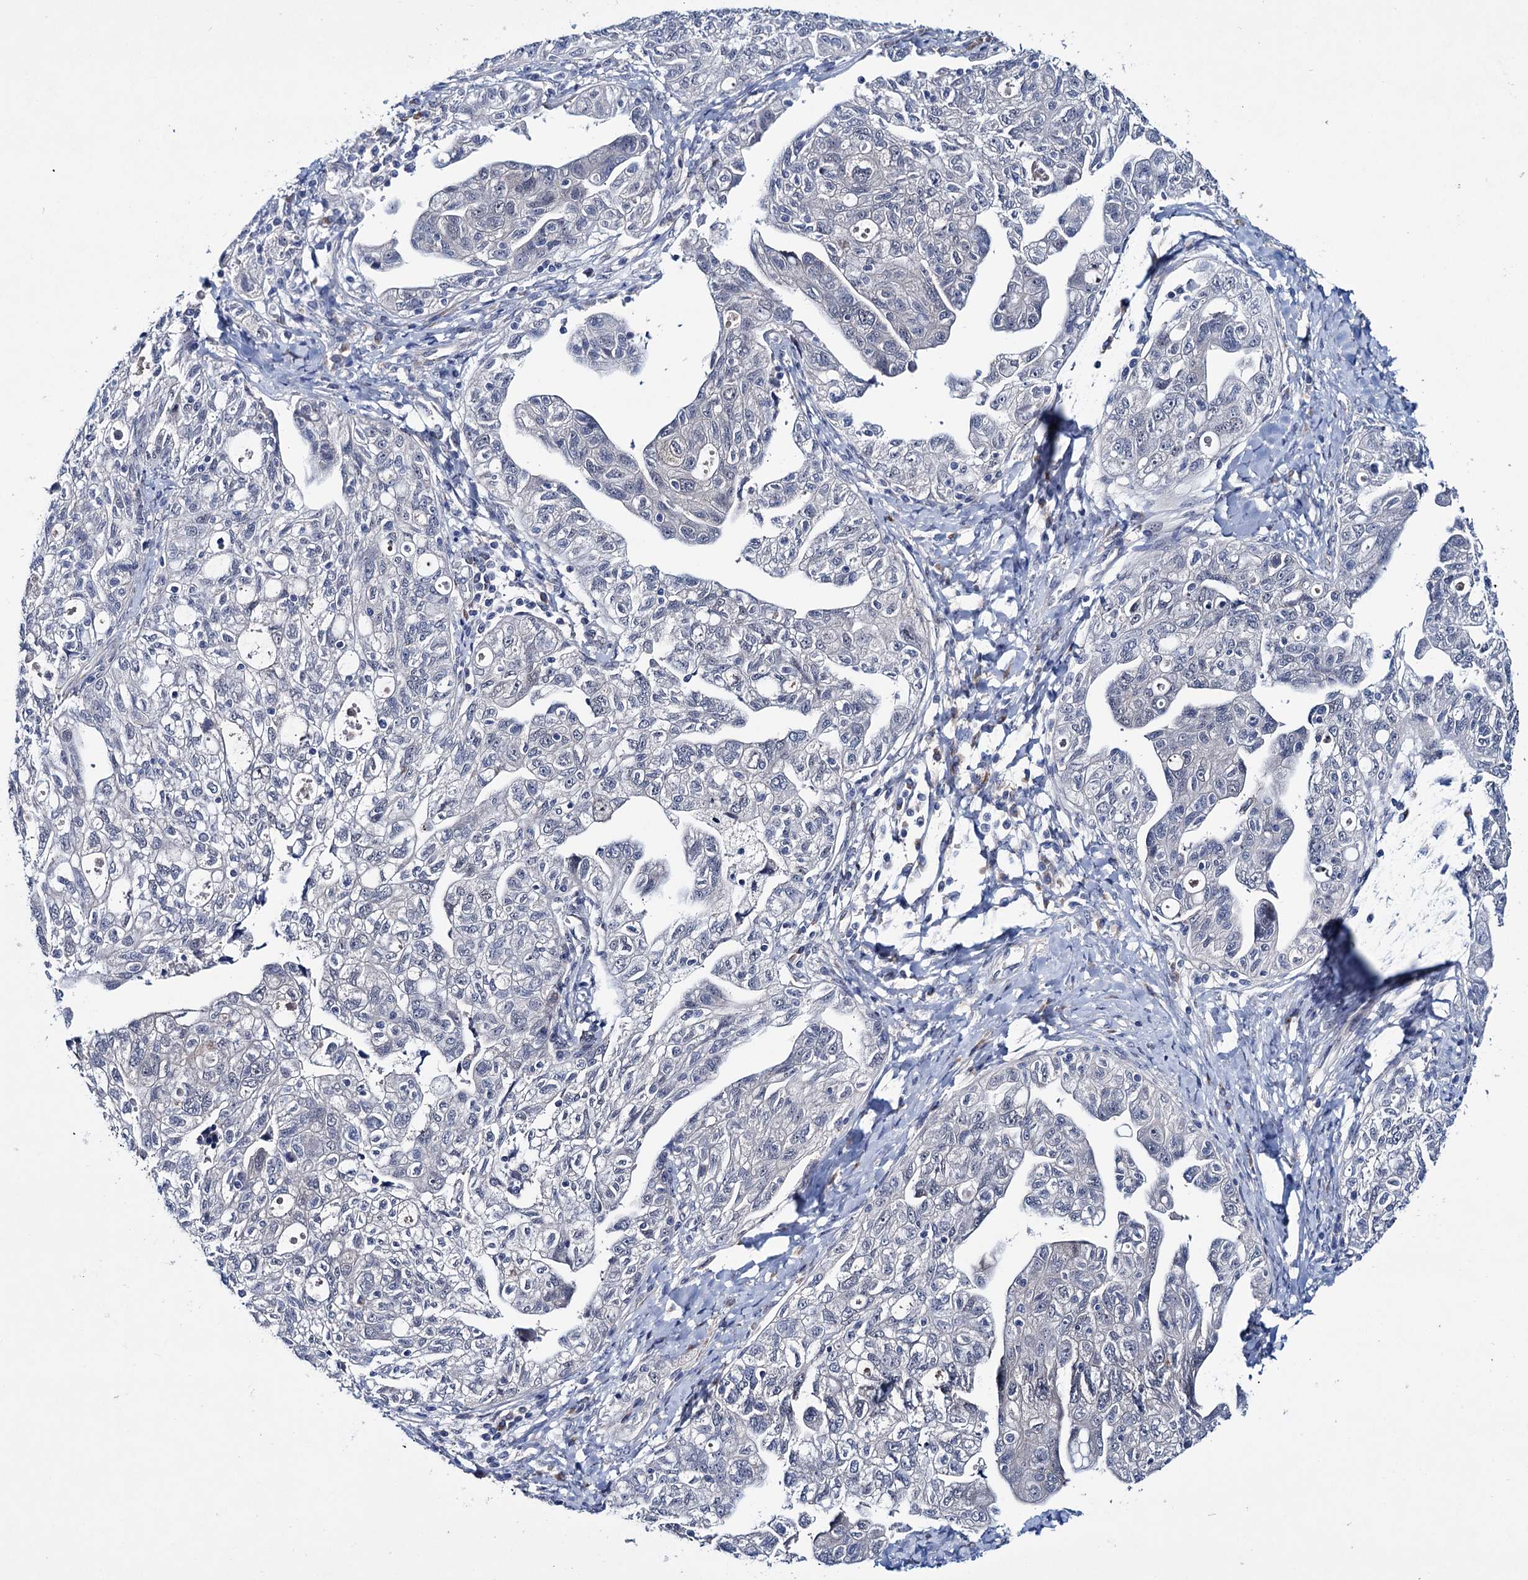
{"staining": {"intensity": "negative", "quantity": "none", "location": "none"}, "tissue": "ovarian cancer", "cell_type": "Tumor cells", "image_type": "cancer", "snomed": [{"axis": "morphology", "description": "Carcinoma, NOS"}, {"axis": "morphology", "description": "Cystadenocarcinoma, serous, NOS"}, {"axis": "topography", "description": "Ovary"}], "caption": "Tumor cells are negative for protein expression in human carcinoma (ovarian).", "gene": "EYA4", "patient": {"sex": "female", "age": 69}}